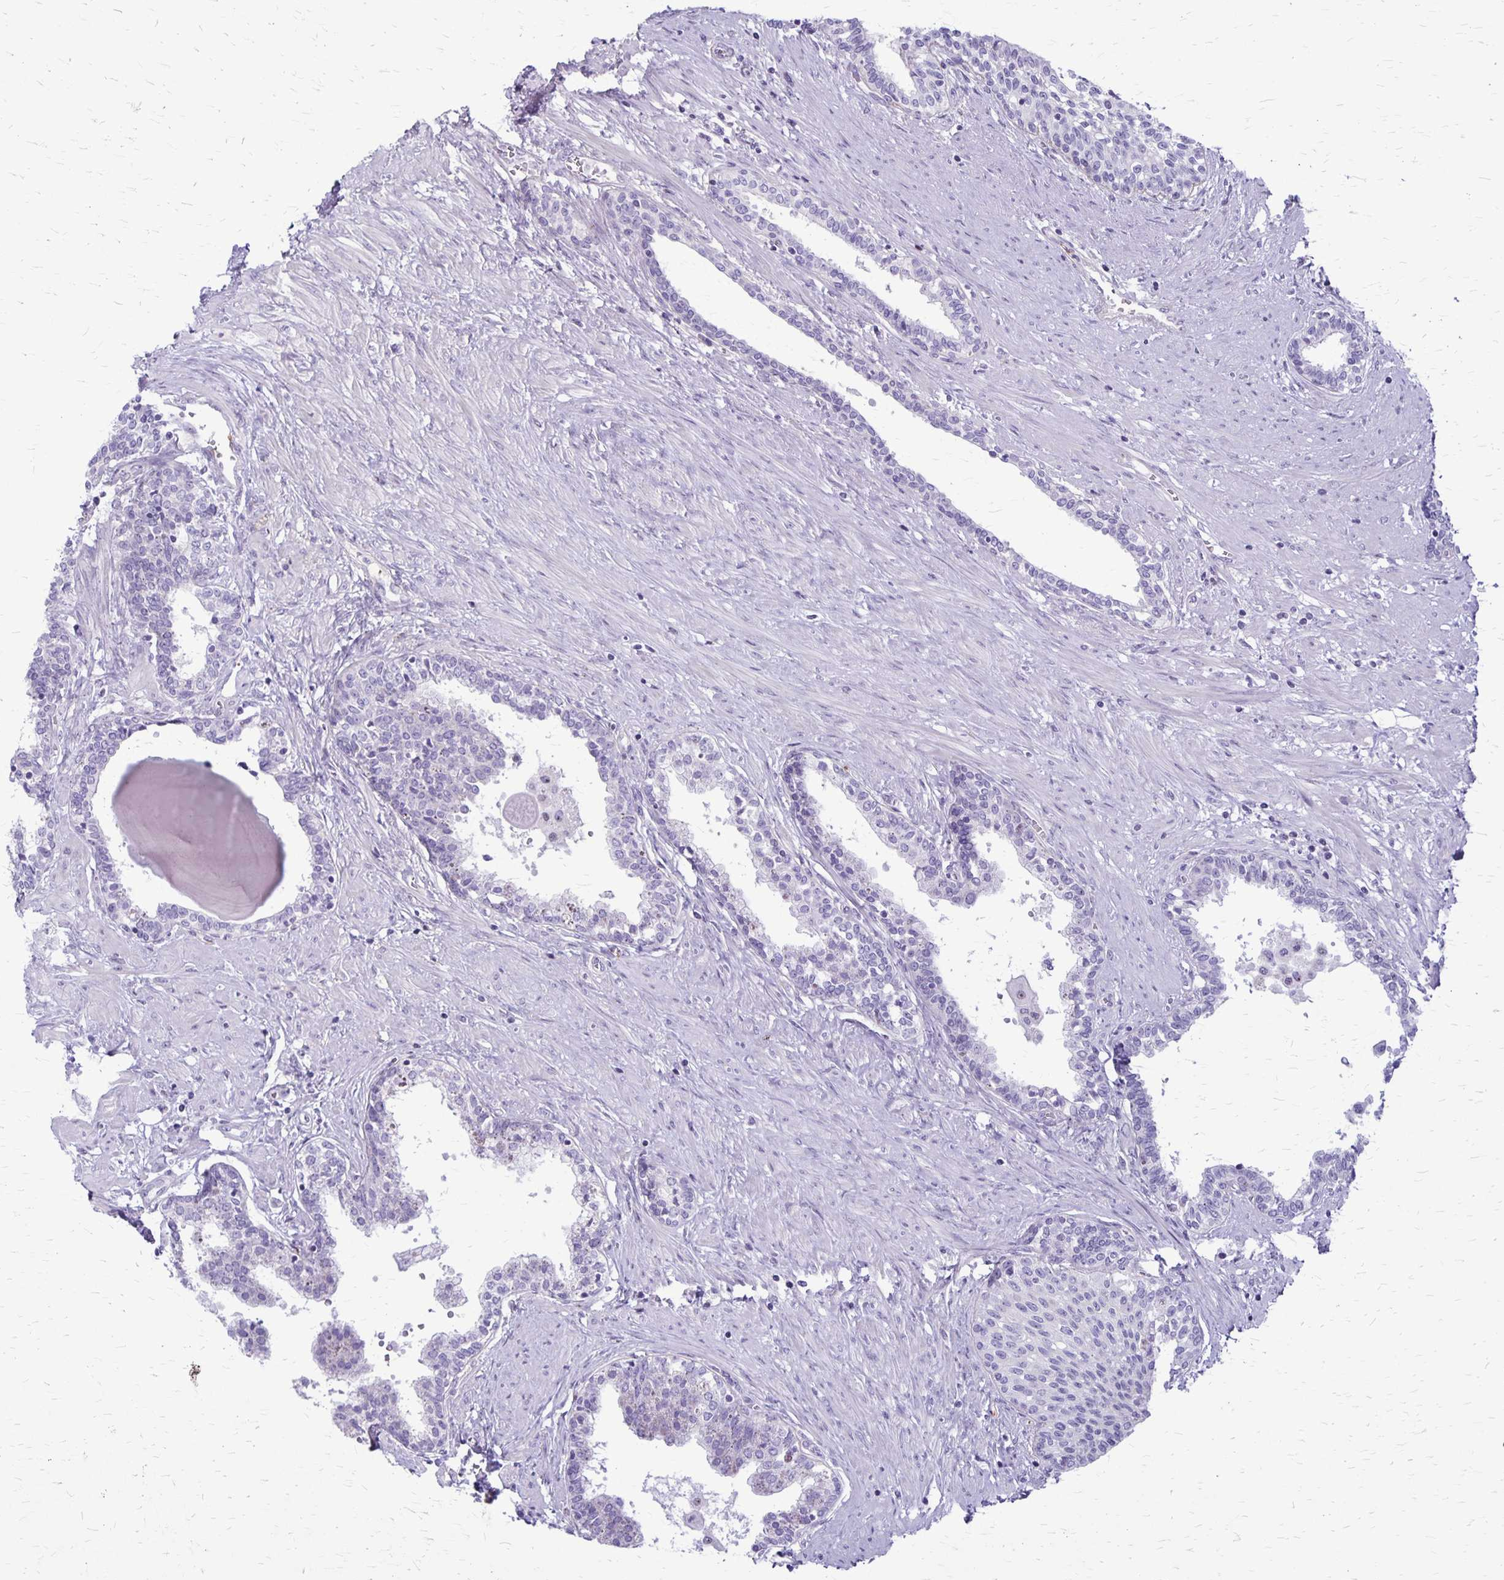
{"staining": {"intensity": "negative", "quantity": "none", "location": "none"}, "tissue": "prostate", "cell_type": "Glandular cells", "image_type": "normal", "snomed": [{"axis": "morphology", "description": "Normal tissue, NOS"}, {"axis": "topography", "description": "Prostate"}], "caption": "Micrograph shows no significant protein positivity in glandular cells of unremarkable prostate.", "gene": "GP9", "patient": {"sex": "male", "age": 55}}